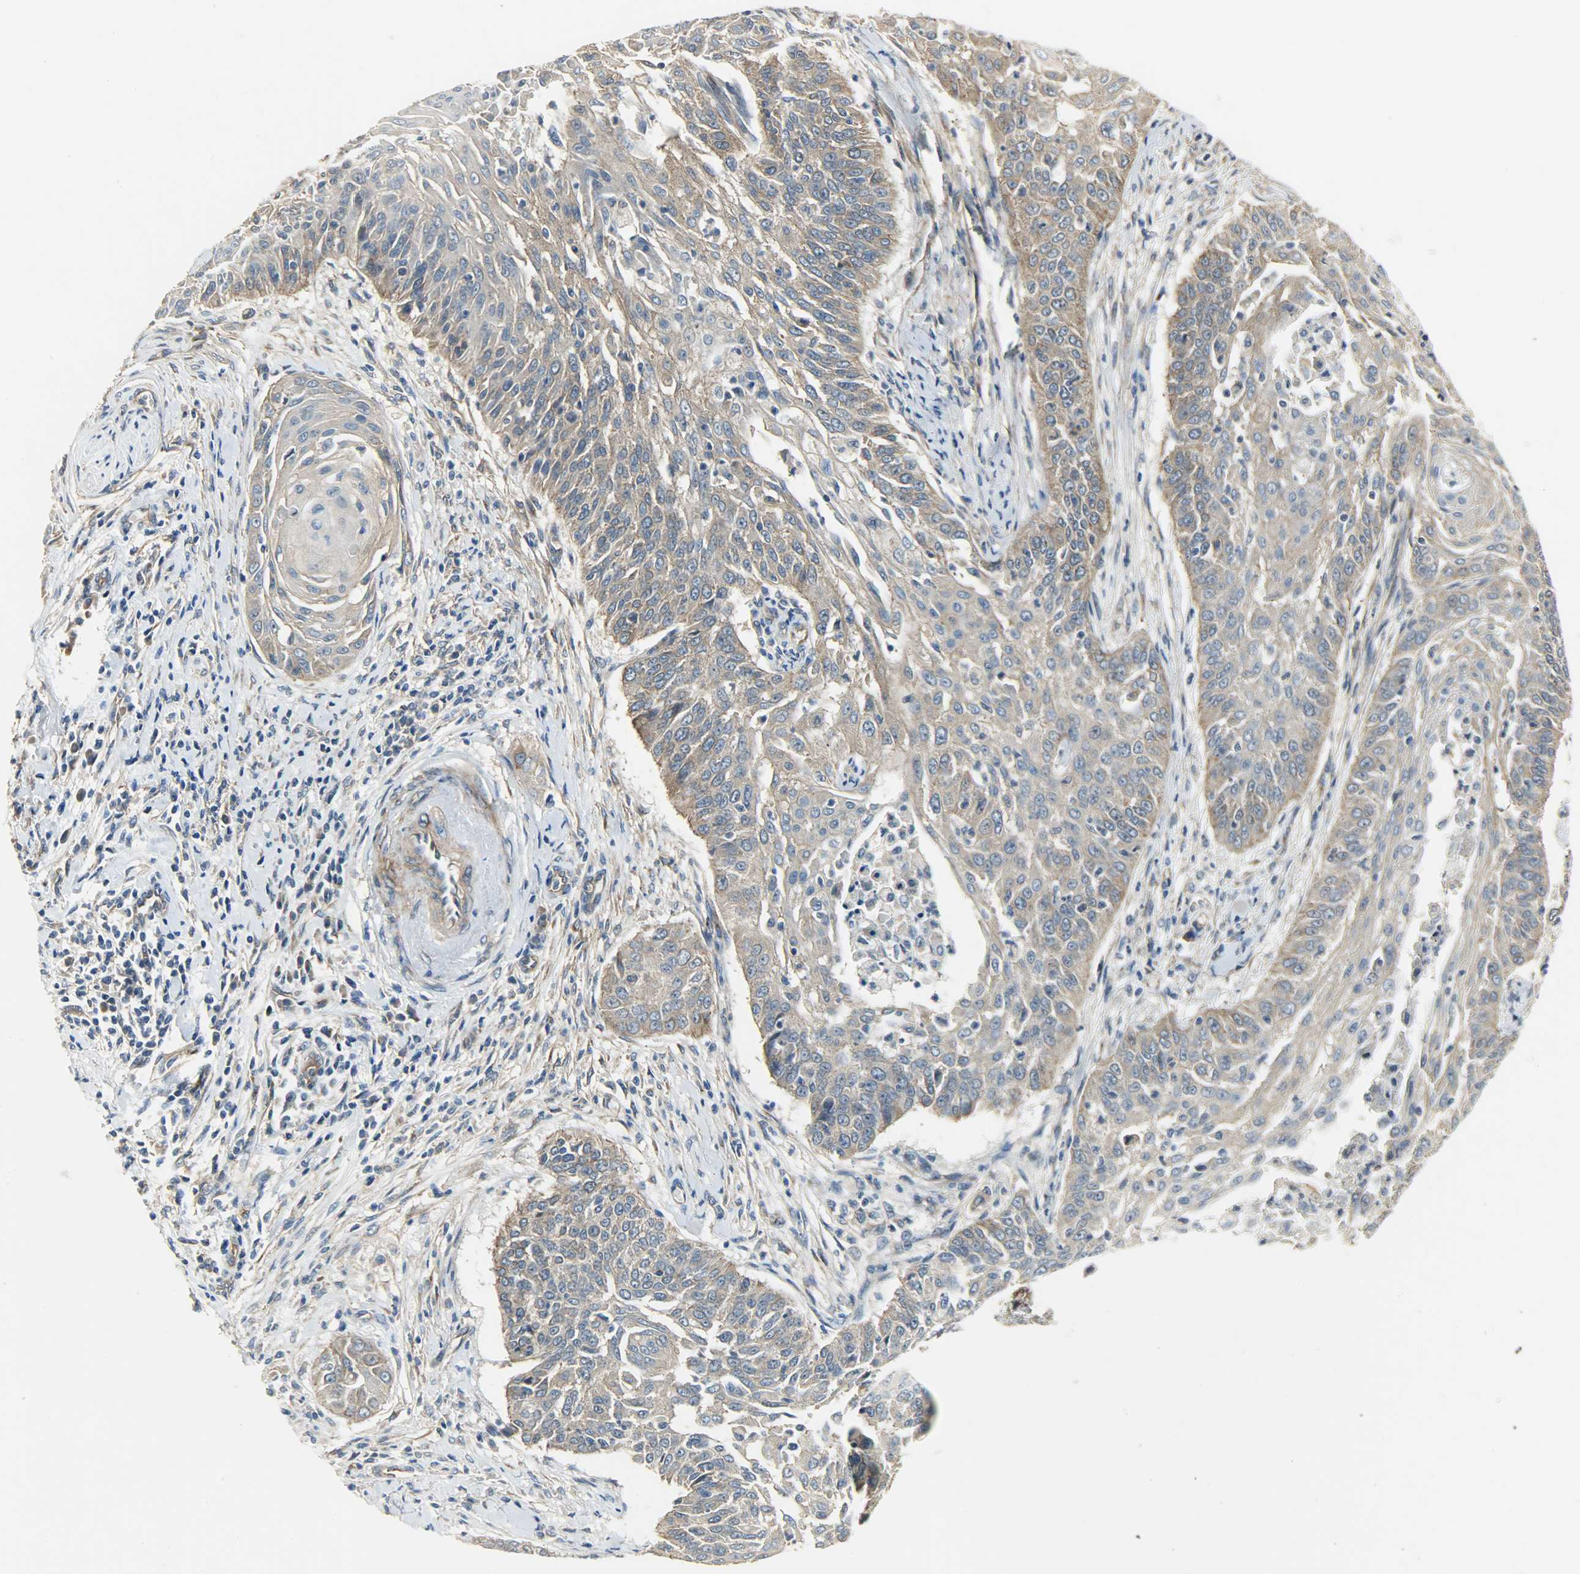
{"staining": {"intensity": "weak", "quantity": ">75%", "location": "cytoplasmic/membranous"}, "tissue": "cervical cancer", "cell_type": "Tumor cells", "image_type": "cancer", "snomed": [{"axis": "morphology", "description": "Squamous cell carcinoma, NOS"}, {"axis": "topography", "description": "Cervix"}], "caption": "Immunohistochemistry (IHC) of human cervical cancer (squamous cell carcinoma) demonstrates low levels of weak cytoplasmic/membranous expression in about >75% of tumor cells.", "gene": "KIAA1217", "patient": {"sex": "female", "age": 33}}